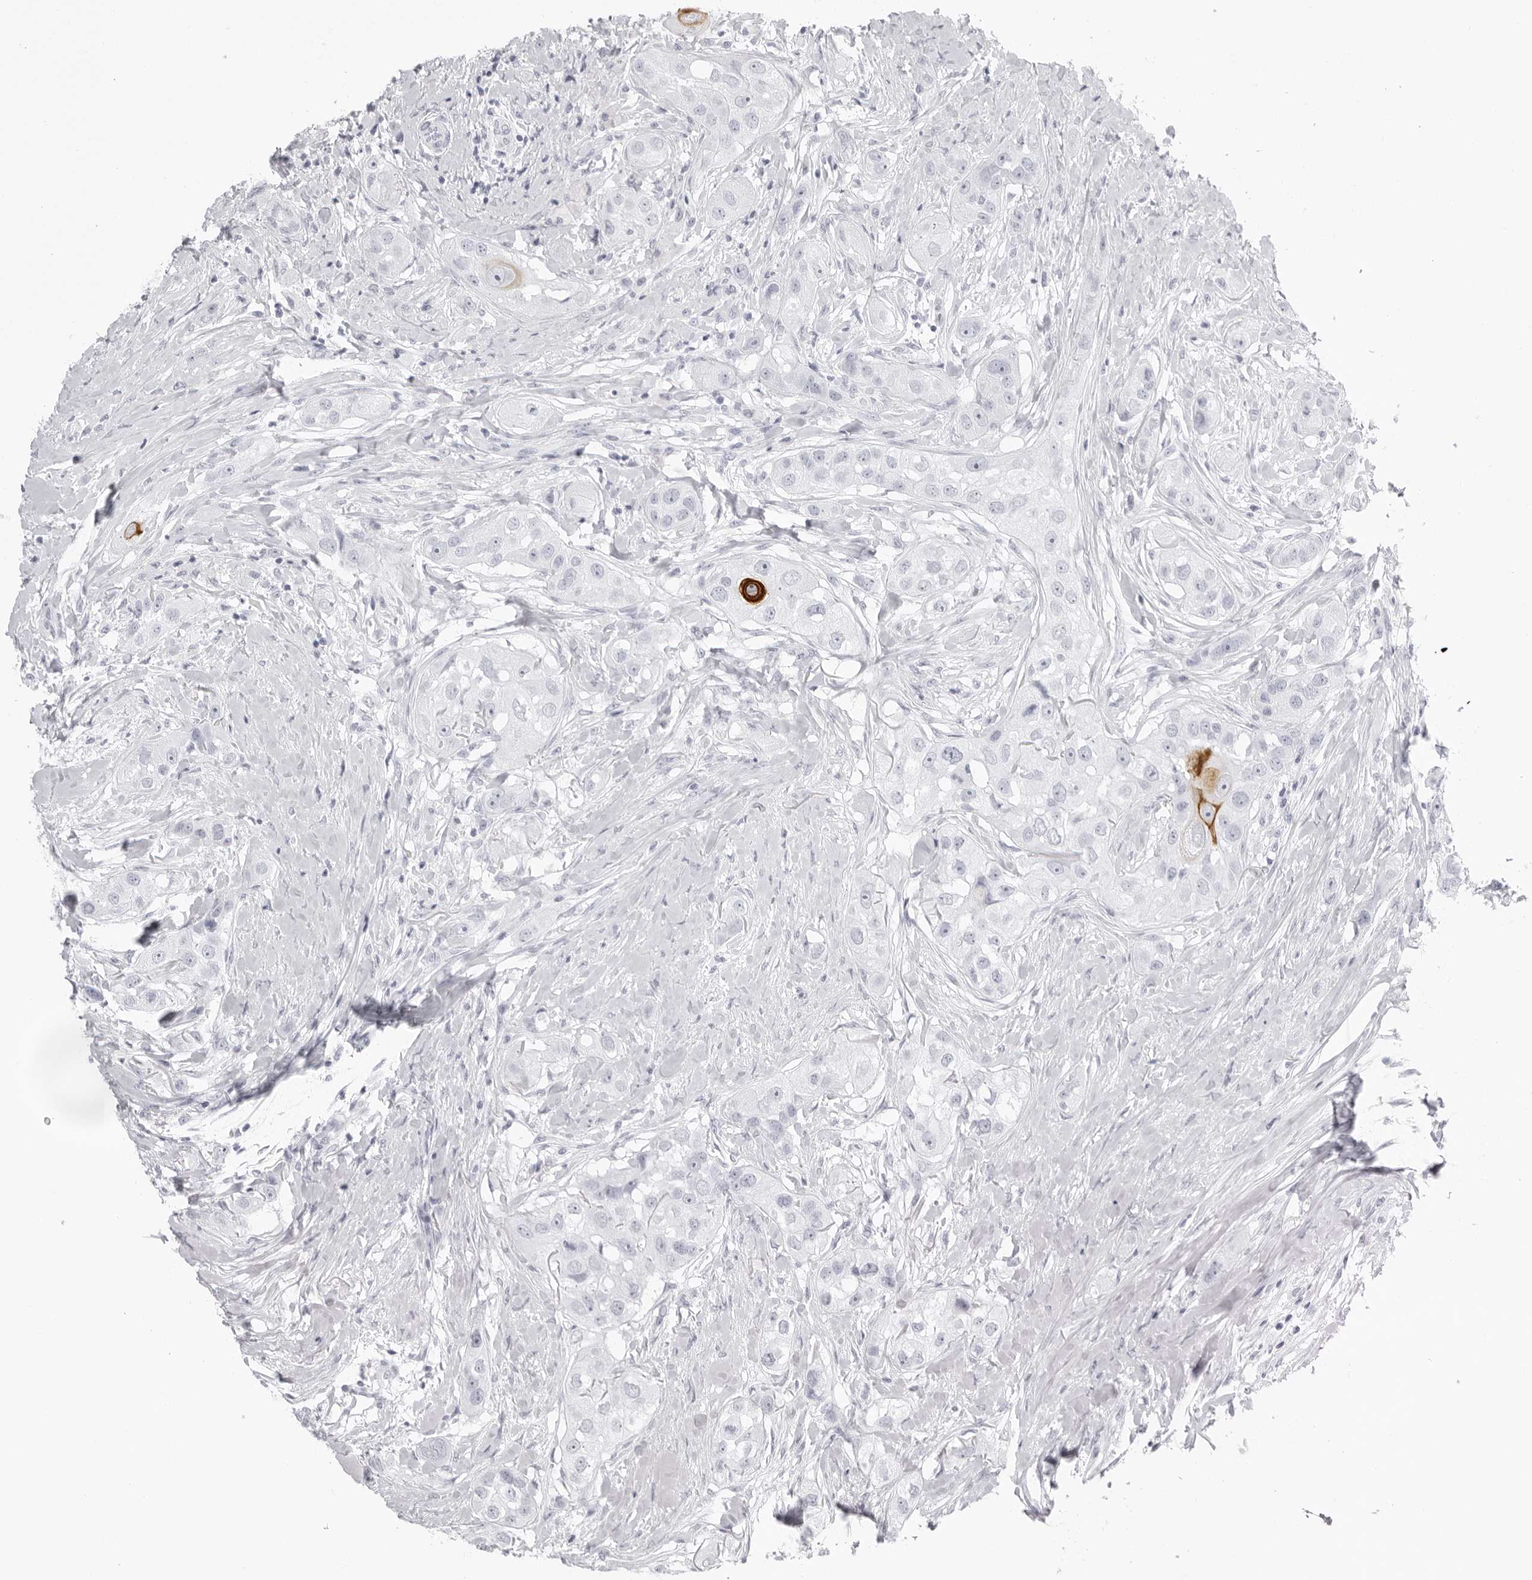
{"staining": {"intensity": "strong", "quantity": "<25%", "location": "cytoplasmic/membranous"}, "tissue": "head and neck cancer", "cell_type": "Tumor cells", "image_type": "cancer", "snomed": [{"axis": "morphology", "description": "Normal tissue, NOS"}, {"axis": "morphology", "description": "Squamous cell carcinoma, NOS"}, {"axis": "topography", "description": "Skeletal muscle"}, {"axis": "topography", "description": "Head-Neck"}], "caption": "Human head and neck cancer stained with a brown dye exhibits strong cytoplasmic/membranous positive expression in about <25% of tumor cells.", "gene": "KLK9", "patient": {"sex": "male", "age": 51}}